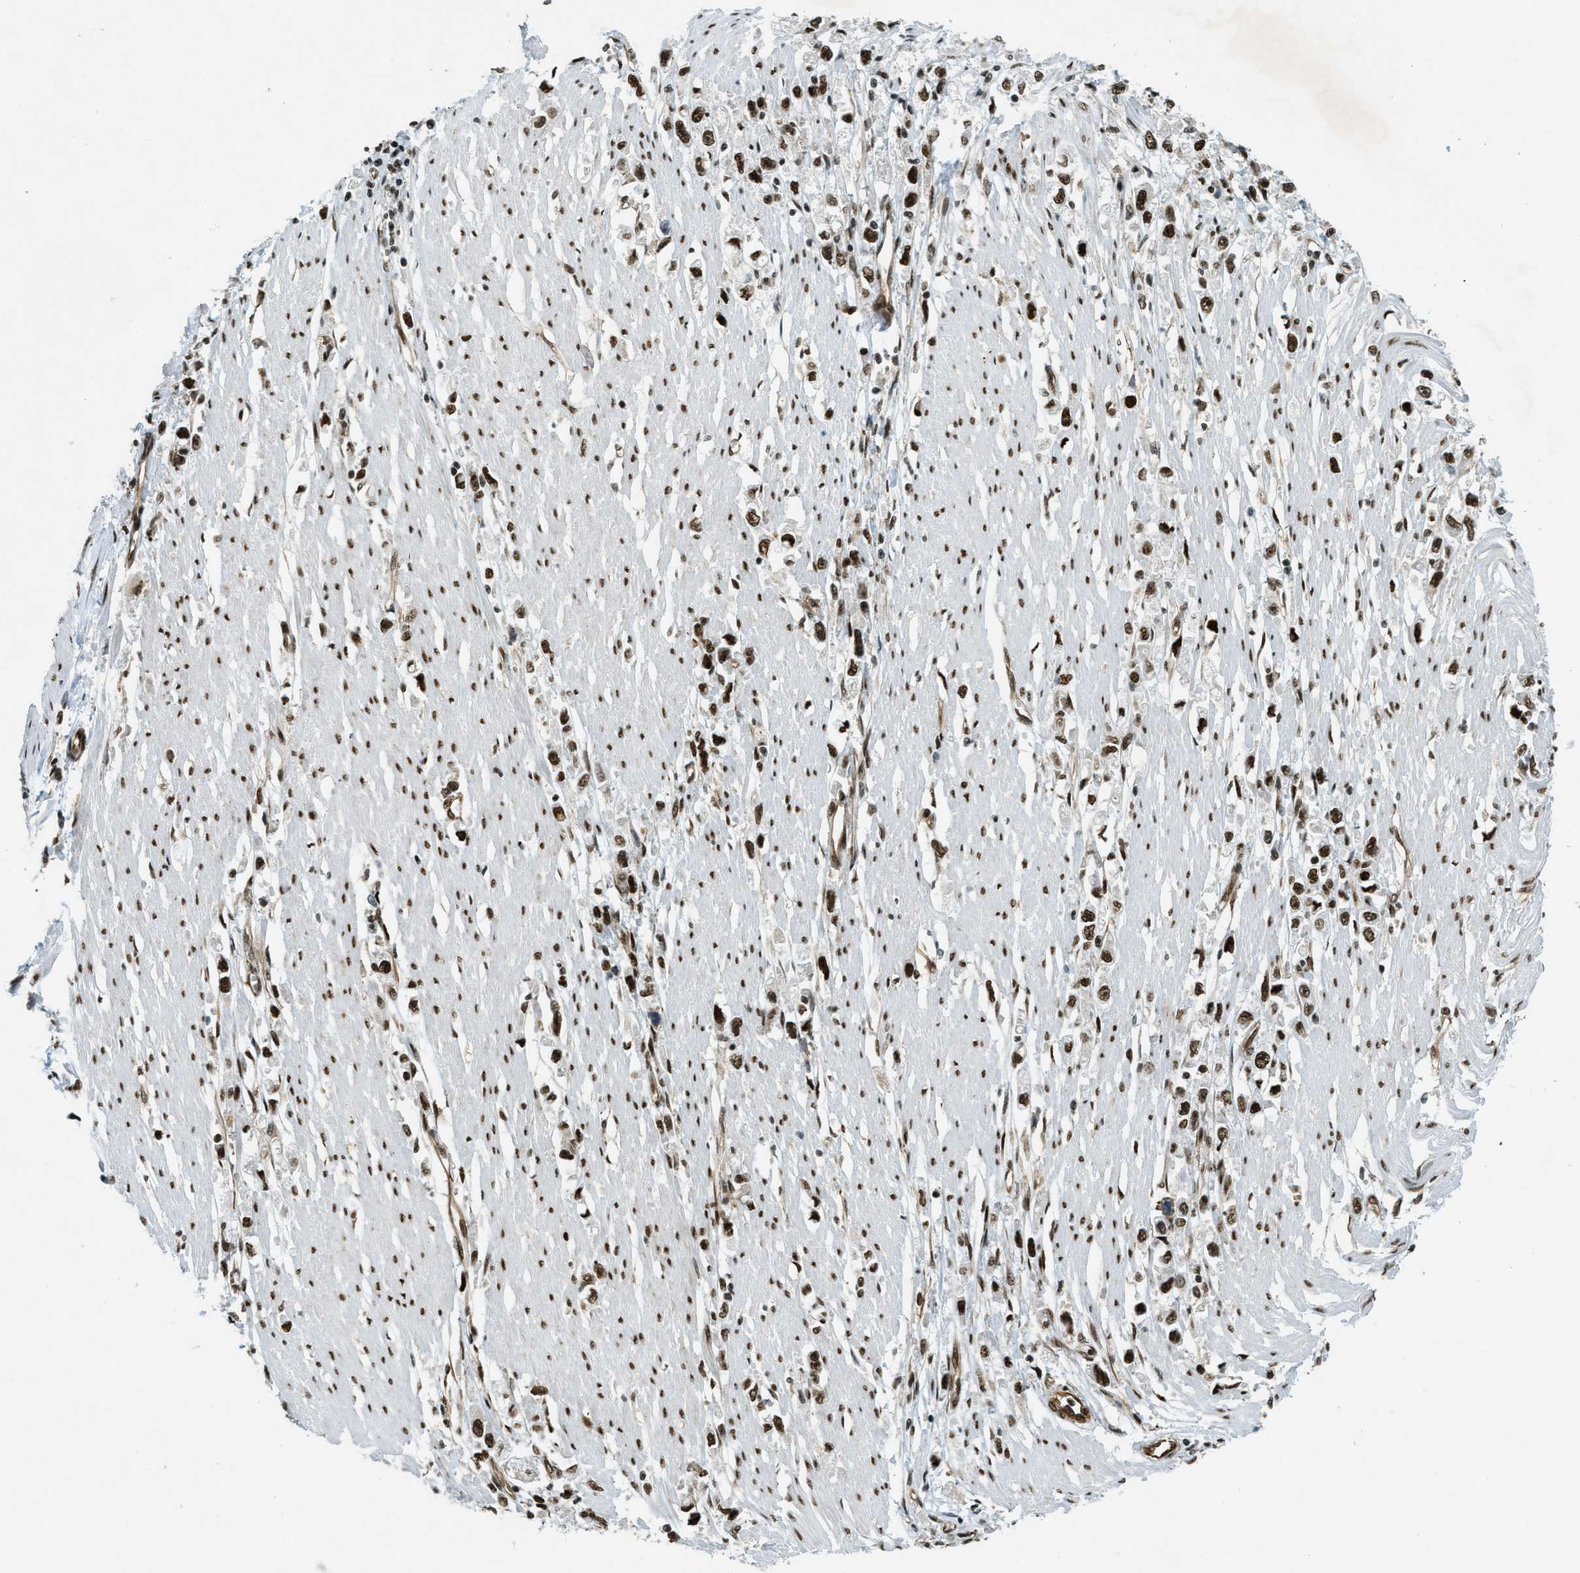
{"staining": {"intensity": "strong", "quantity": ">75%", "location": "nuclear"}, "tissue": "stomach cancer", "cell_type": "Tumor cells", "image_type": "cancer", "snomed": [{"axis": "morphology", "description": "Adenocarcinoma, NOS"}, {"axis": "topography", "description": "Stomach"}], "caption": "Adenocarcinoma (stomach) stained with IHC demonstrates strong nuclear positivity in about >75% of tumor cells. The protein of interest is stained brown, and the nuclei are stained in blue (DAB IHC with brightfield microscopy, high magnification).", "gene": "ZFR", "patient": {"sex": "female", "age": 59}}